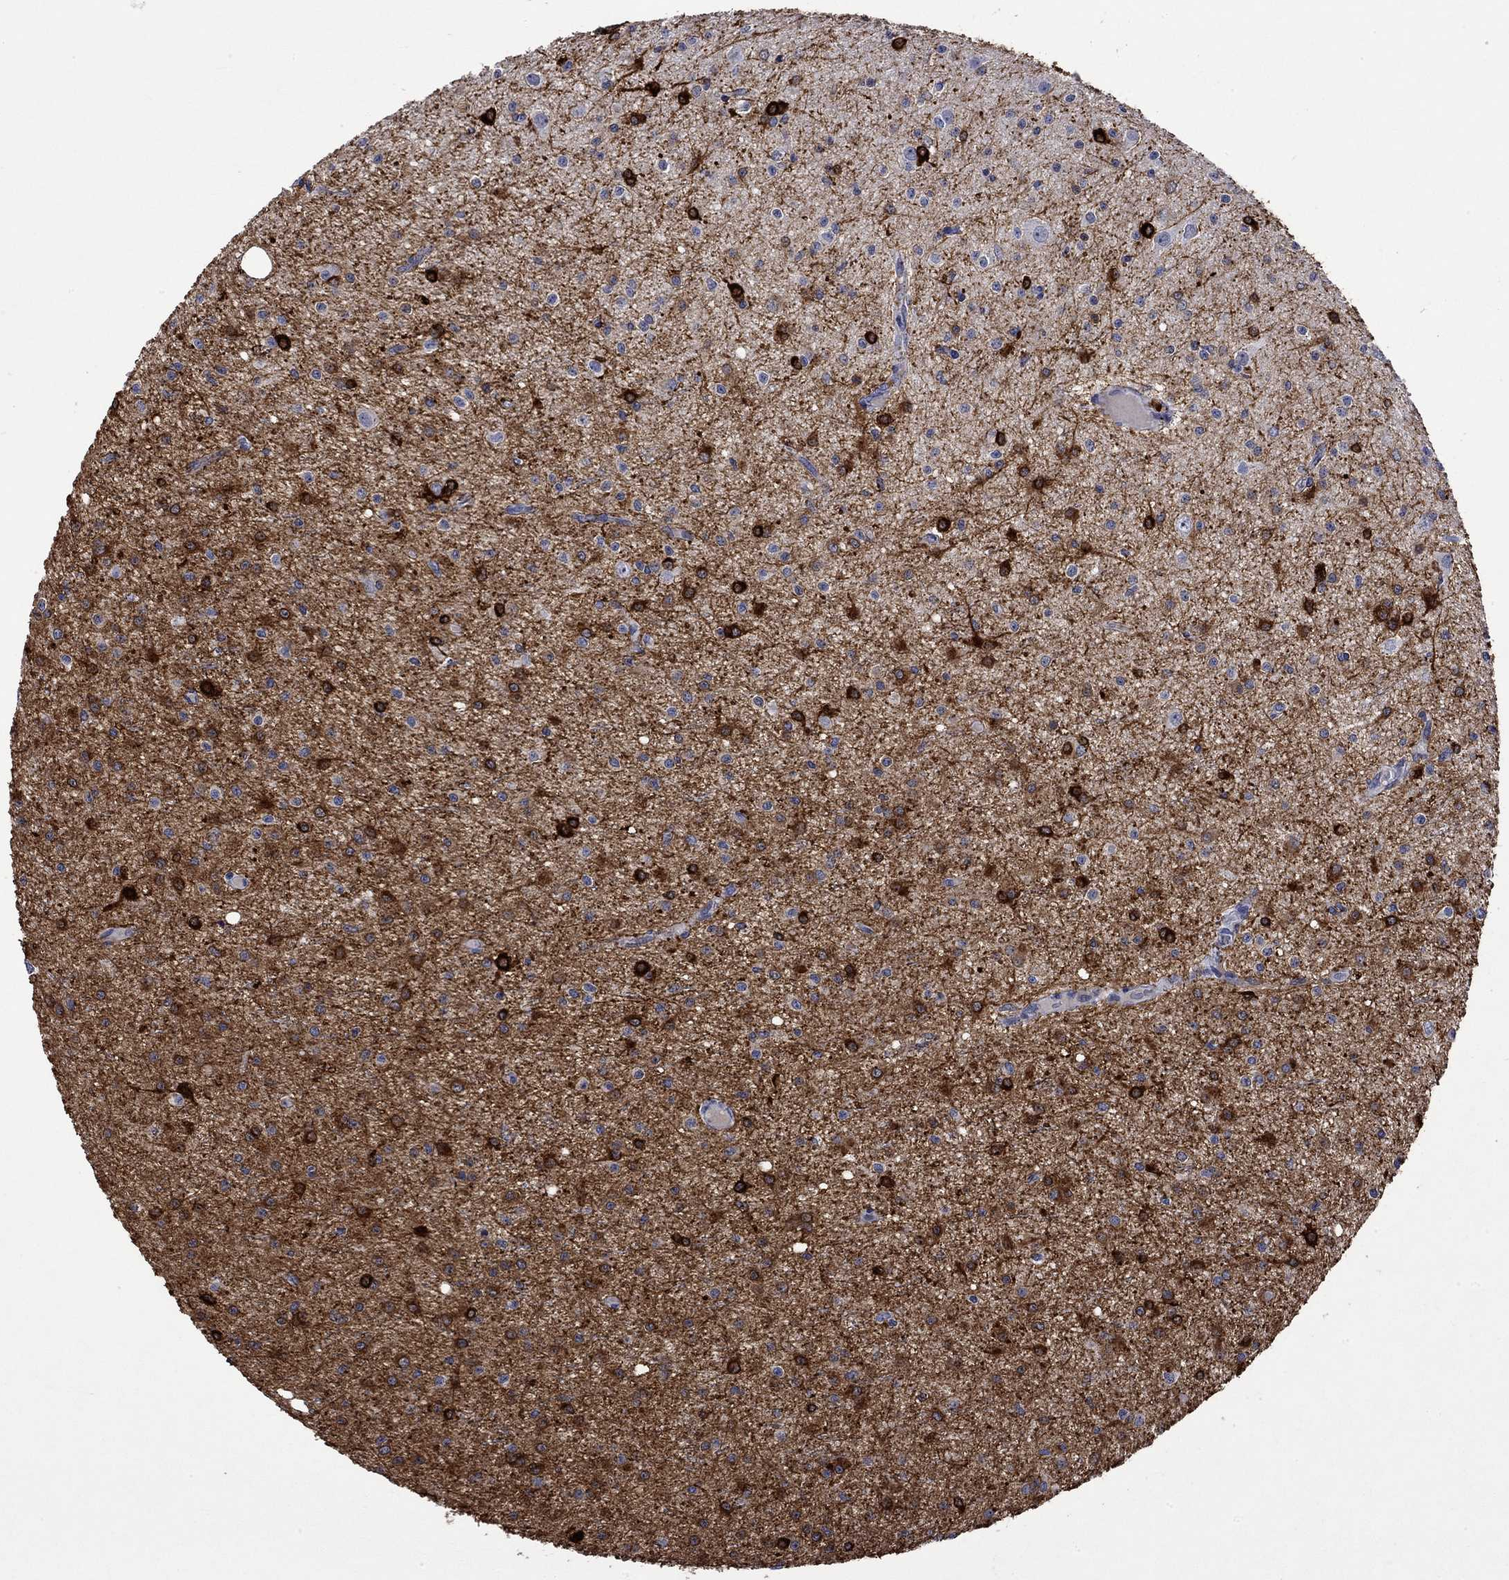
{"staining": {"intensity": "strong", "quantity": "25%-75%", "location": "cytoplasmic/membranous"}, "tissue": "glioma", "cell_type": "Tumor cells", "image_type": "cancer", "snomed": [{"axis": "morphology", "description": "Glioma, malignant, Low grade"}, {"axis": "topography", "description": "Brain"}], "caption": "Protein expression analysis of human malignant low-grade glioma reveals strong cytoplasmic/membranous positivity in about 25%-75% of tumor cells.", "gene": "CRYAB", "patient": {"sex": "male", "age": 27}}